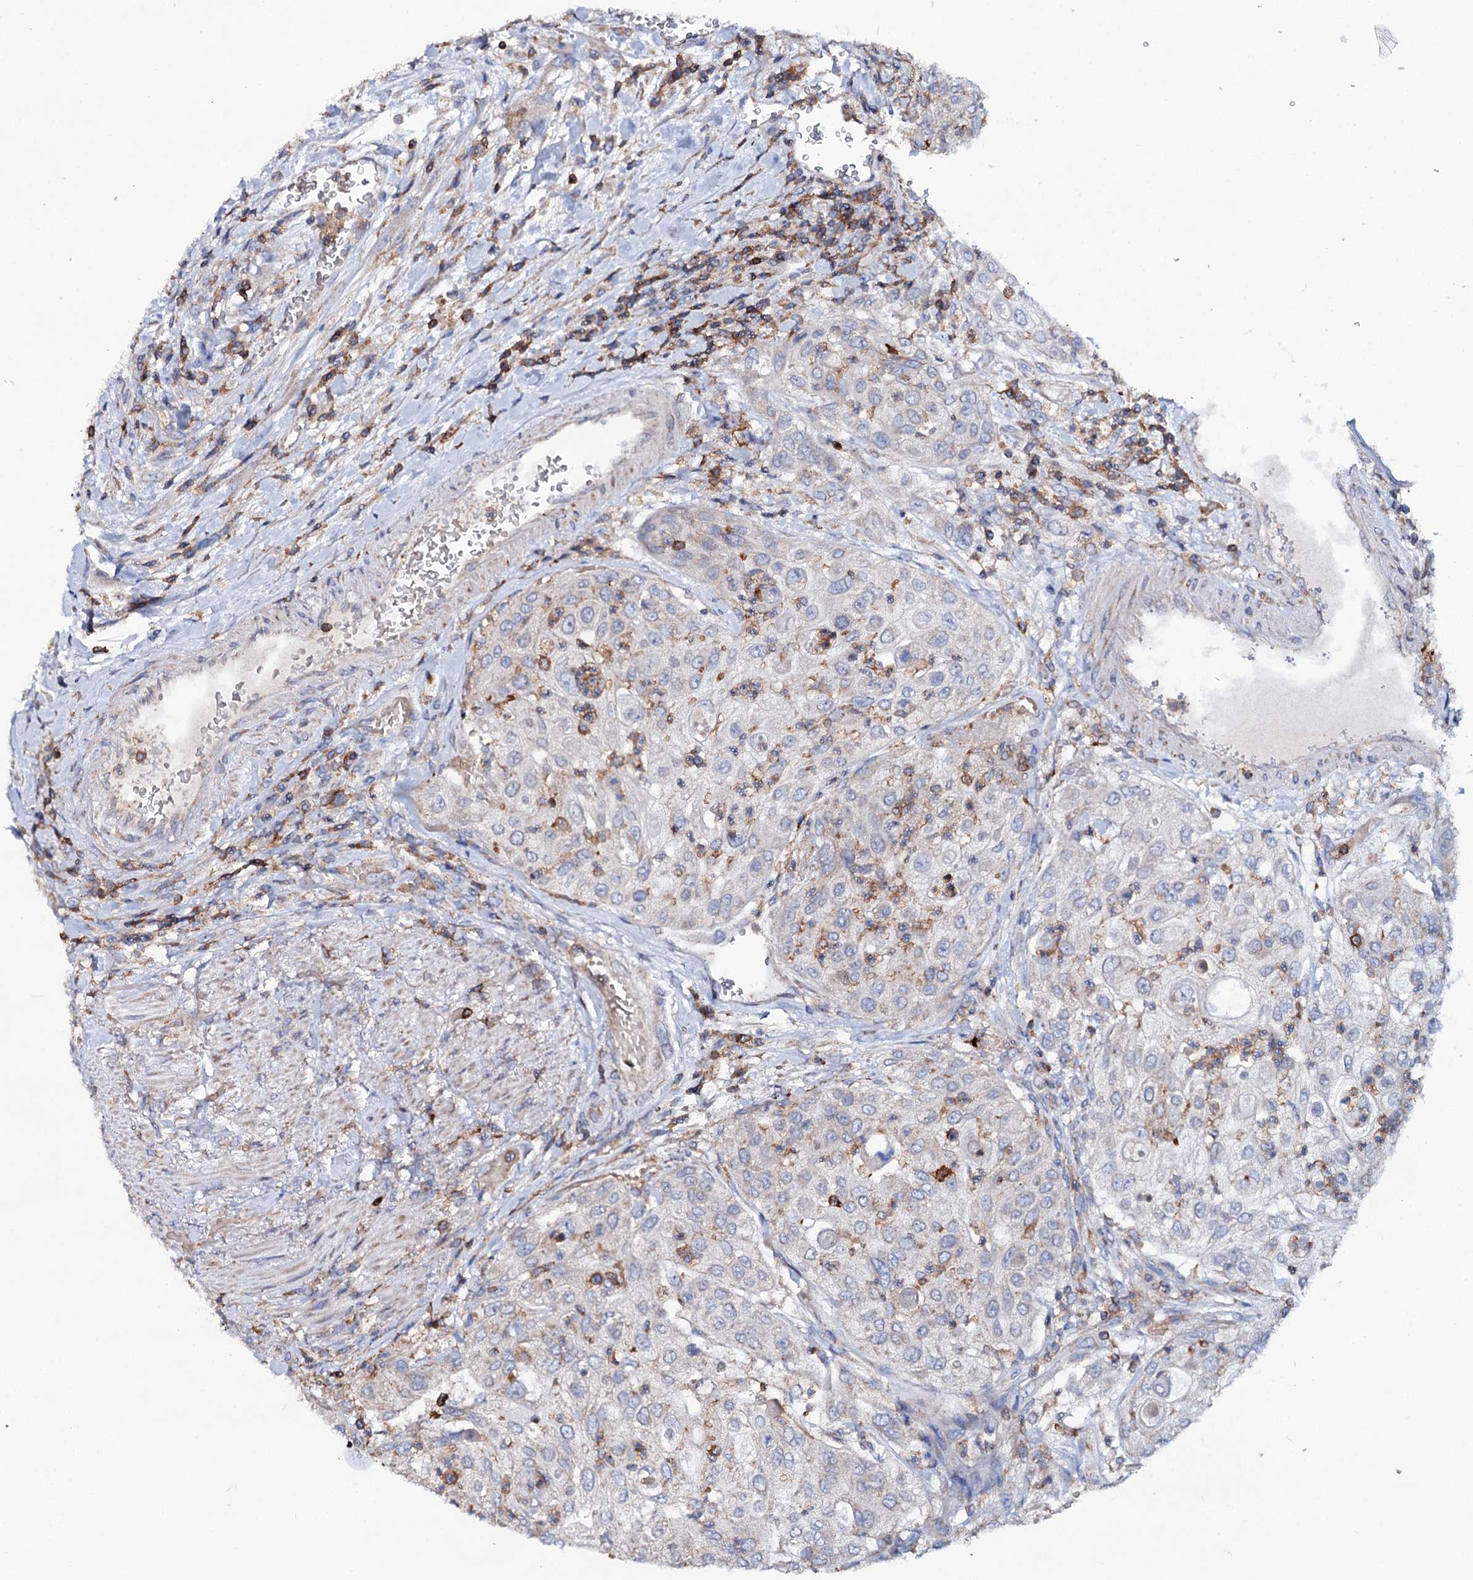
{"staining": {"intensity": "negative", "quantity": "none", "location": "none"}, "tissue": "urothelial cancer", "cell_type": "Tumor cells", "image_type": "cancer", "snomed": [{"axis": "morphology", "description": "Urothelial carcinoma, High grade"}, {"axis": "topography", "description": "Urinary bladder"}], "caption": "DAB (3,3'-diaminobenzidine) immunohistochemical staining of urothelial carcinoma (high-grade) exhibits no significant expression in tumor cells.", "gene": "UBASH3B", "patient": {"sex": "female", "age": 79}}